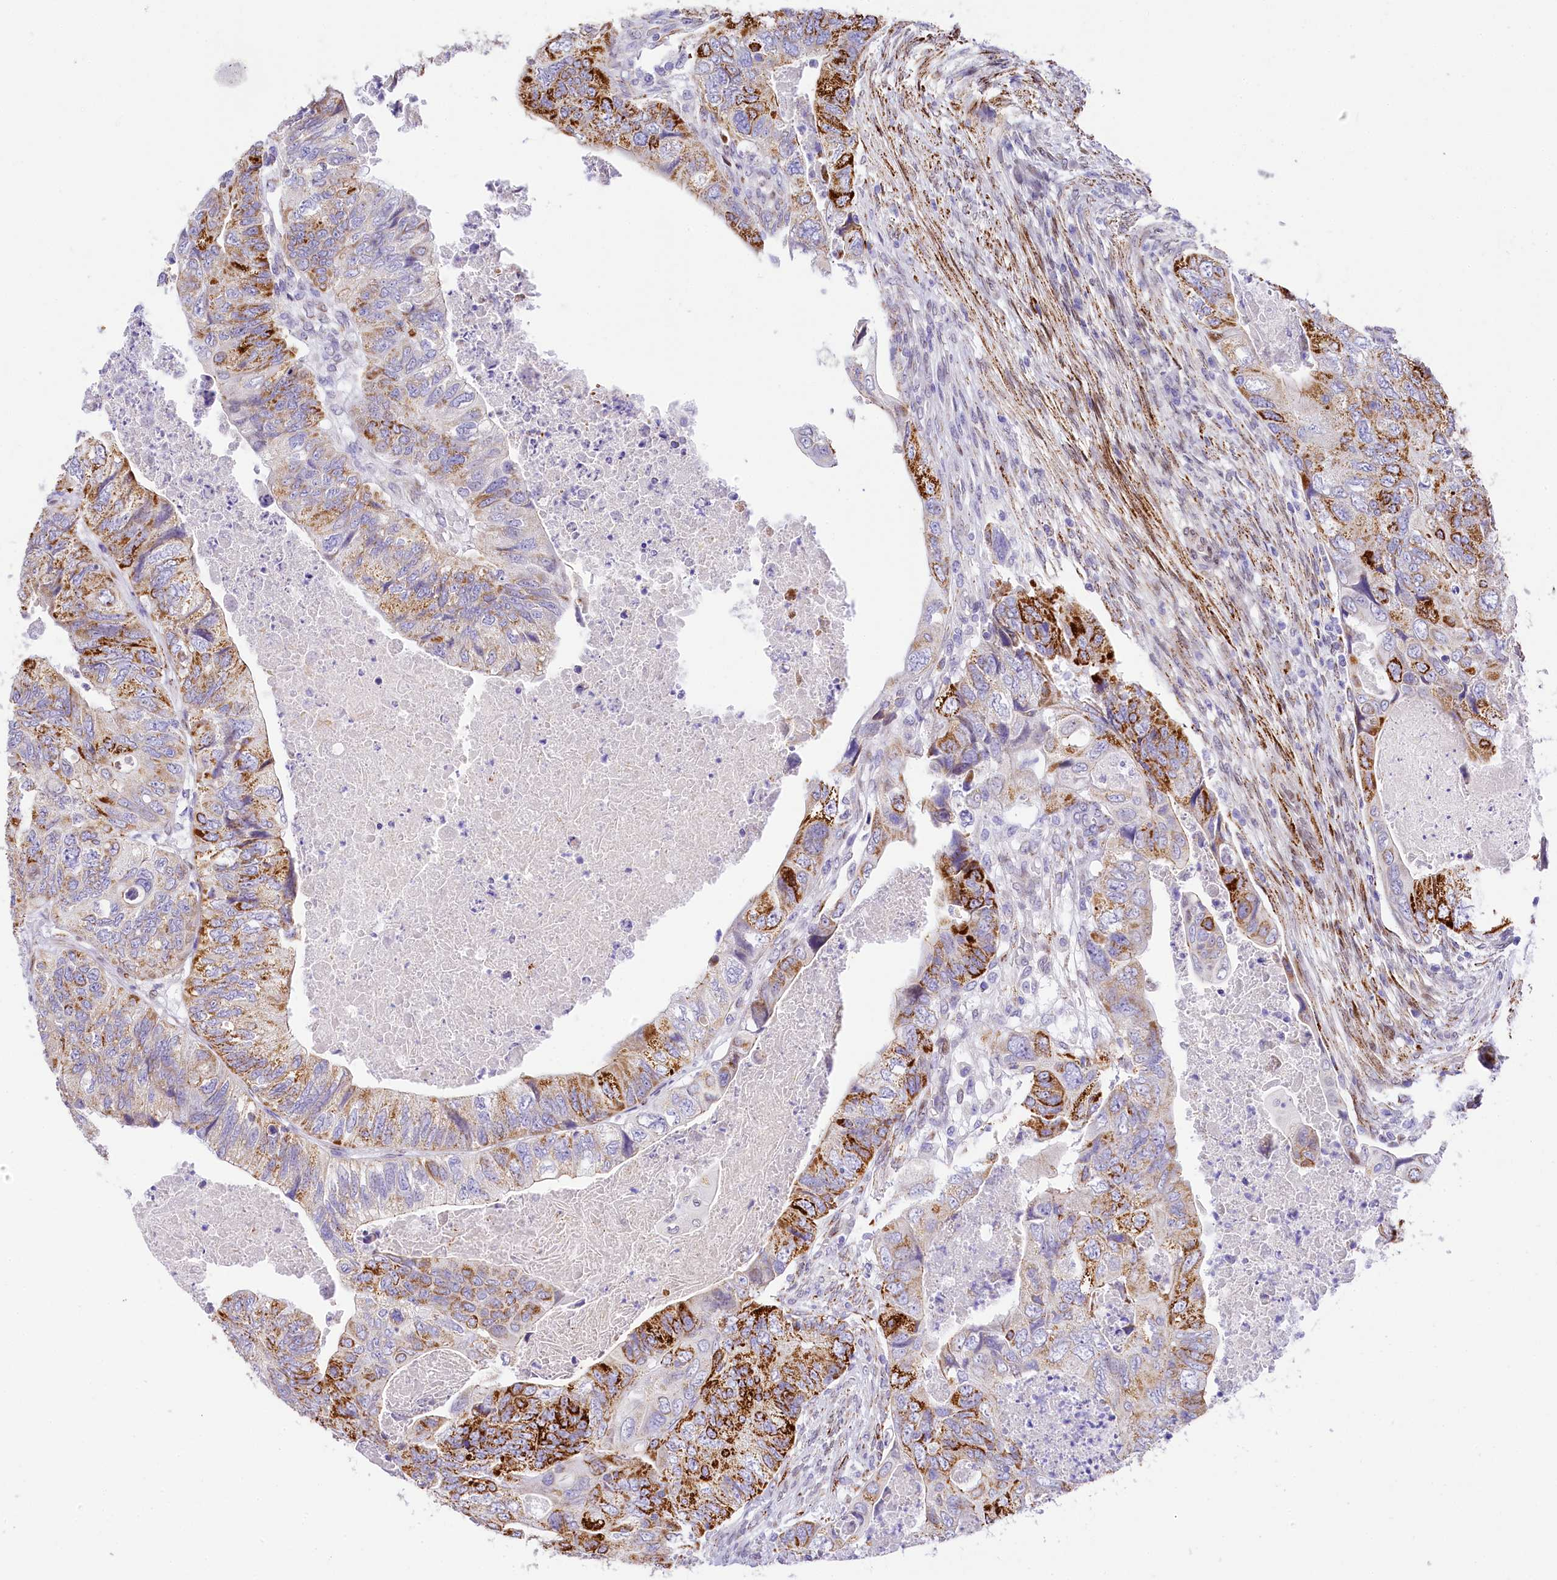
{"staining": {"intensity": "strong", "quantity": "25%-75%", "location": "cytoplasmic/membranous"}, "tissue": "colorectal cancer", "cell_type": "Tumor cells", "image_type": "cancer", "snomed": [{"axis": "morphology", "description": "Adenocarcinoma, NOS"}, {"axis": "topography", "description": "Rectum"}], "caption": "A high amount of strong cytoplasmic/membranous expression is seen in about 25%-75% of tumor cells in colorectal cancer (adenocarcinoma) tissue. (DAB IHC with brightfield microscopy, high magnification).", "gene": "PPIP5K2", "patient": {"sex": "male", "age": 63}}